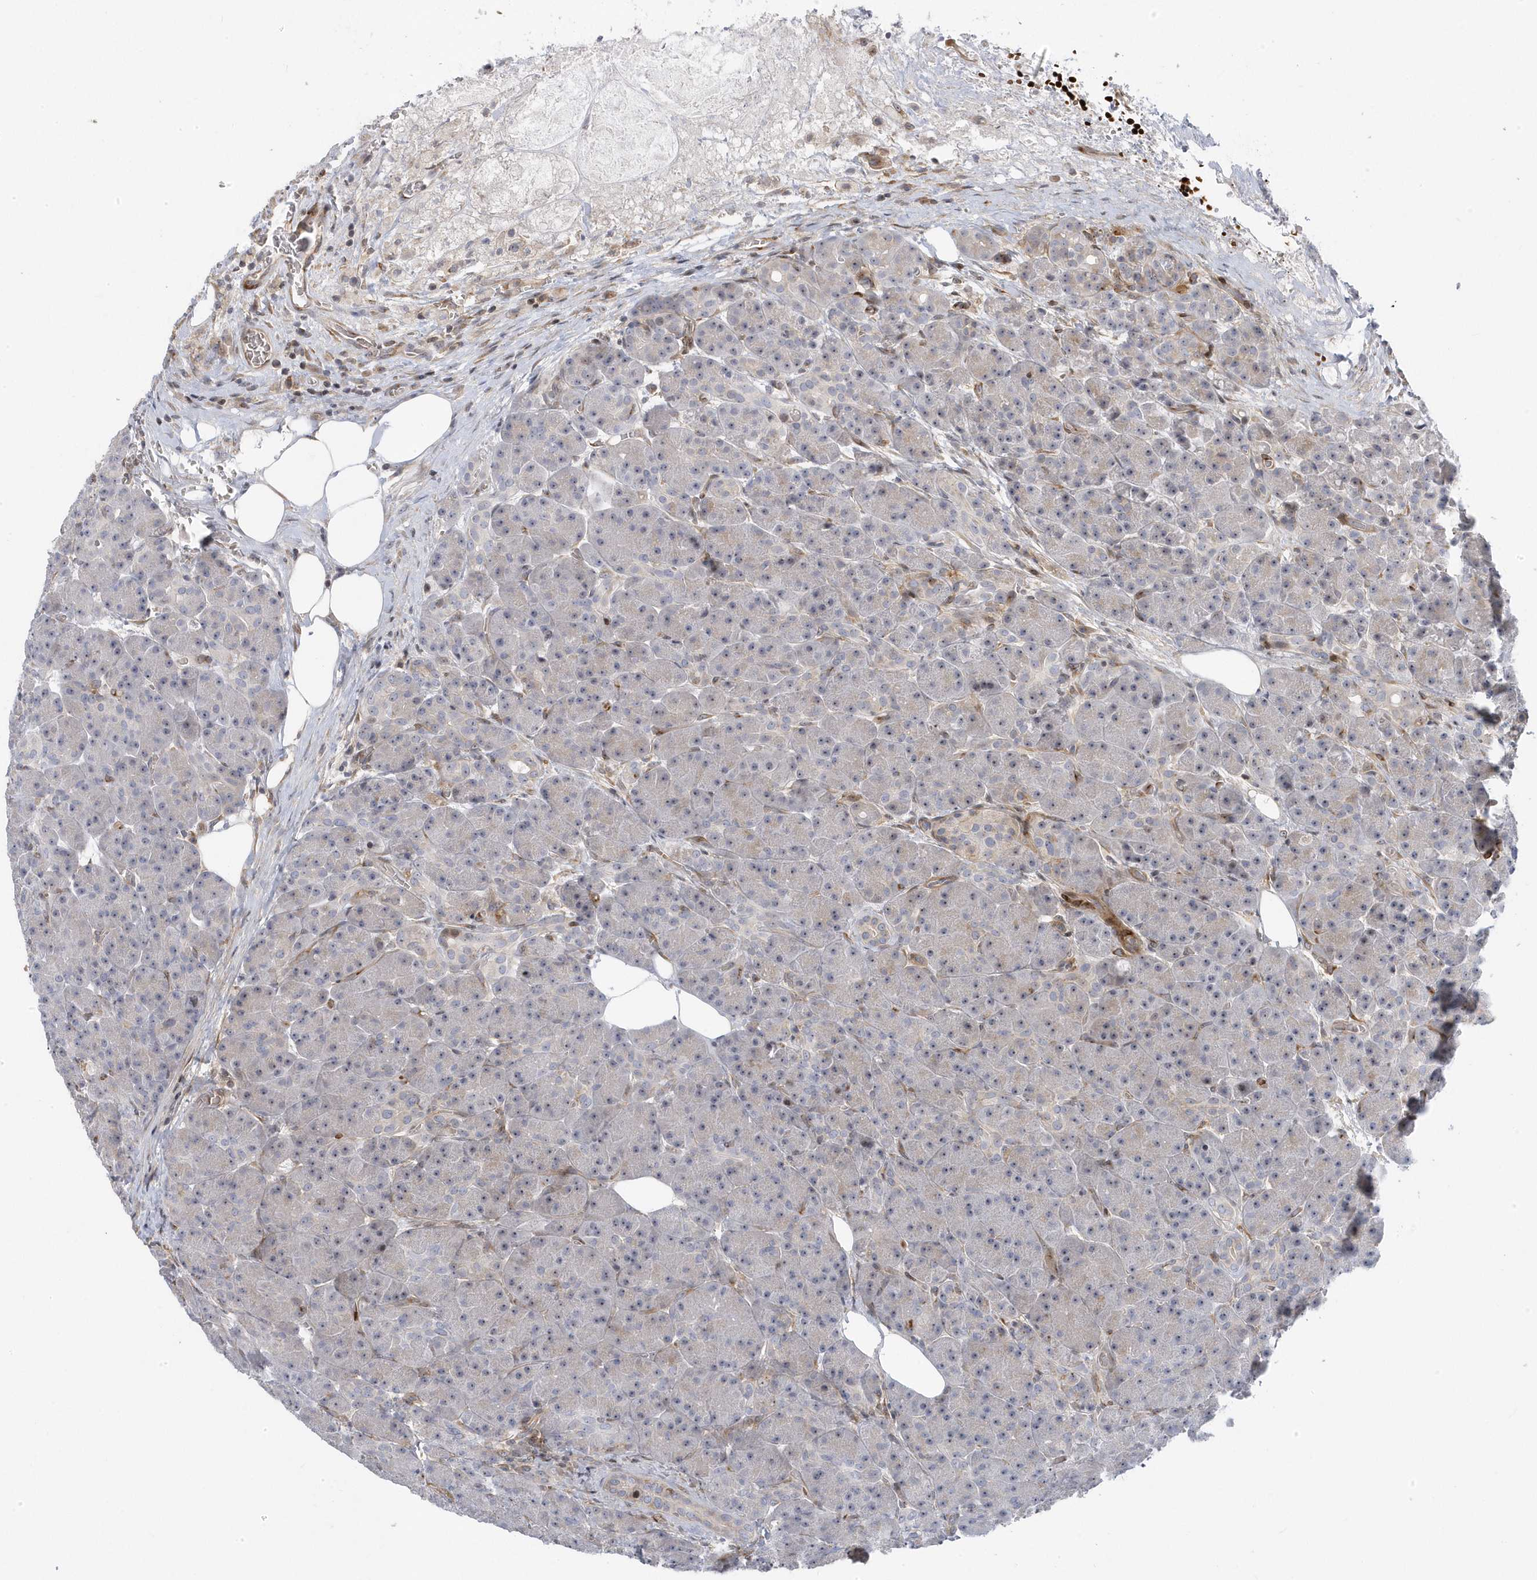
{"staining": {"intensity": "weak", "quantity": "<25%", "location": "cytoplasmic/membranous"}, "tissue": "pancreas", "cell_type": "Exocrine glandular cells", "image_type": "normal", "snomed": [{"axis": "morphology", "description": "Normal tissue, NOS"}, {"axis": "topography", "description": "Pancreas"}], "caption": "Photomicrograph shows no protein positivity in exocrine glandular cells of normal pancreas. (DAB IHC with hematoxylin counter stain).", "gene": "MAP7D3", "patient": {"sex": "male", "age": 63}}